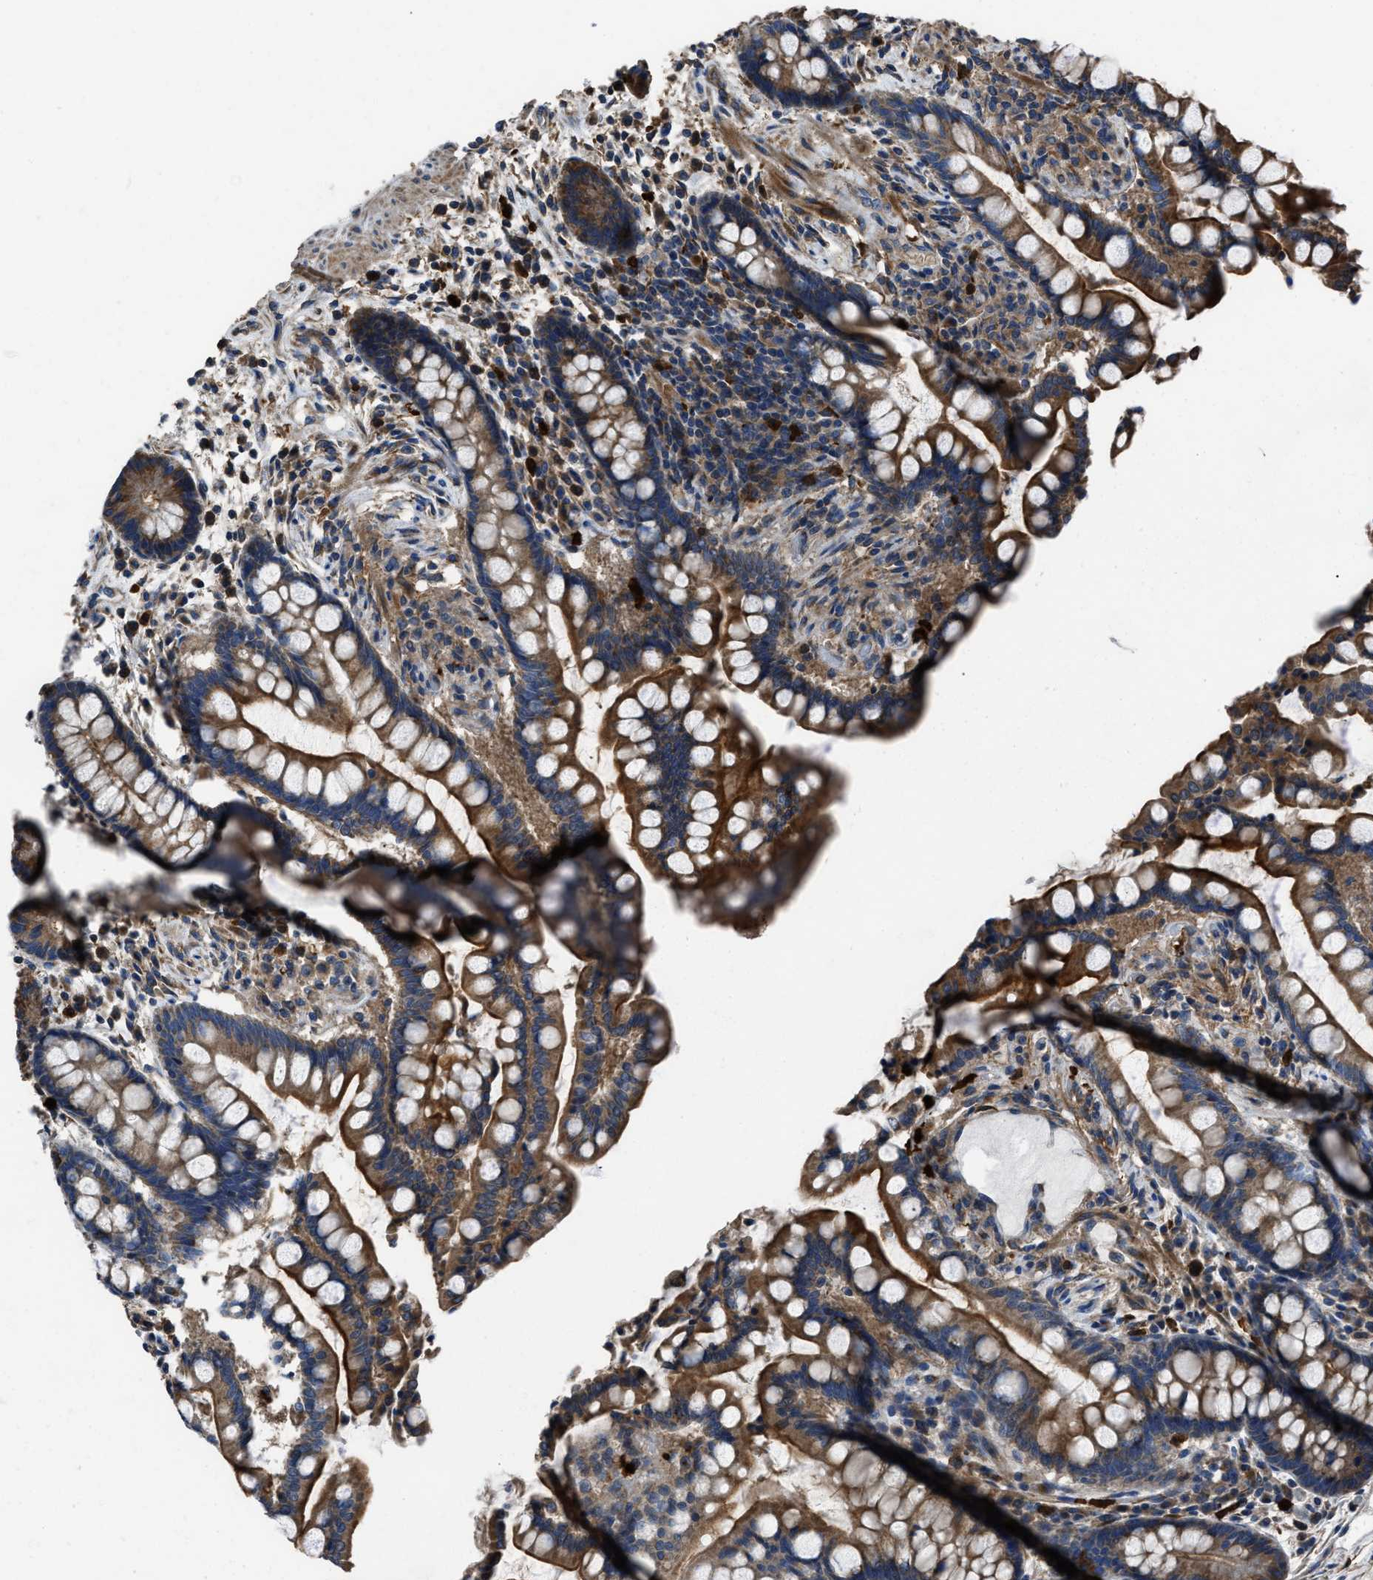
{"staining": {"intensity": "moderate", "quantity": ">75%", "location": "cytoplasmic/membranous"}, "tissue": "colon", "cell_type": "Endothelial cells", "image_type": "normal", "snomed": [{"axis": "morphology", "description": "Normal tissue, NOS"}, {"axis": "topography", "description": "Colon"}], "caption": "A brown stain labels moderate cytoplasmic/membranous positivity of a protein in endothelial cells of benign colon.", "gene": "ANGPT1", "patient": {"sex": "male", "age": 73}}